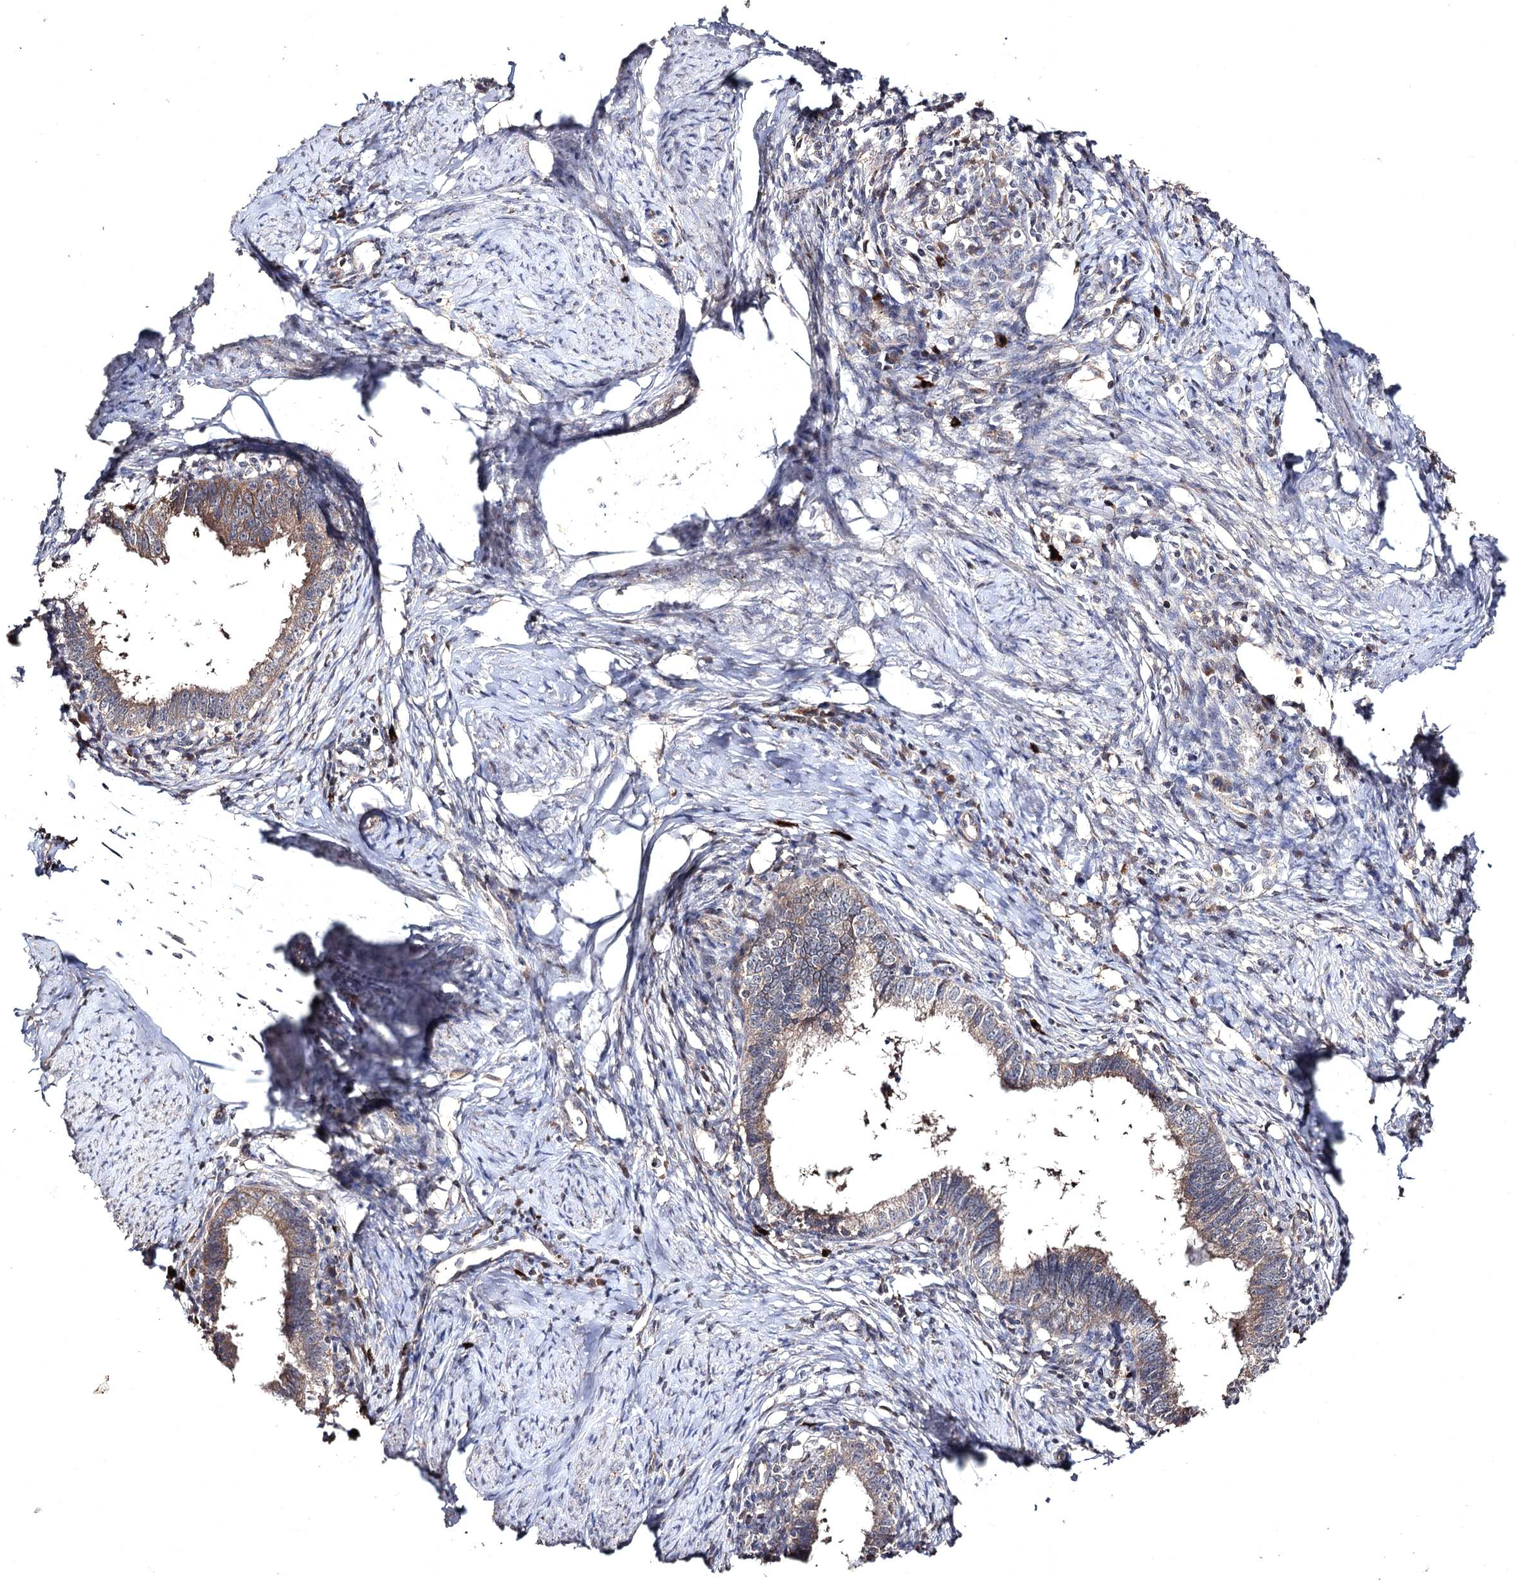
{"staining": {"intensity": "weak", "quantity": ">75%", "location": "cytoplasmic/membranous"}, "tissue": "cervical cancer", "cell_type": "Tumor cells", "image_type": "cancer", "snomed": [{"axis": "morphology", "description": "Adenocarcinoma, NOS"}, {"axis": "topography", "description": "Cervix"}], "caption": "A photomicrograph showing weak cytoplasmic/membranous positivity in about >75% of tumor cells in cervical cancer (adenocarcinoma), as visualized by brown immunohistochemical staining.", "gene": "SEMA4G", "patient": {"sex": "female", "age": 36}}